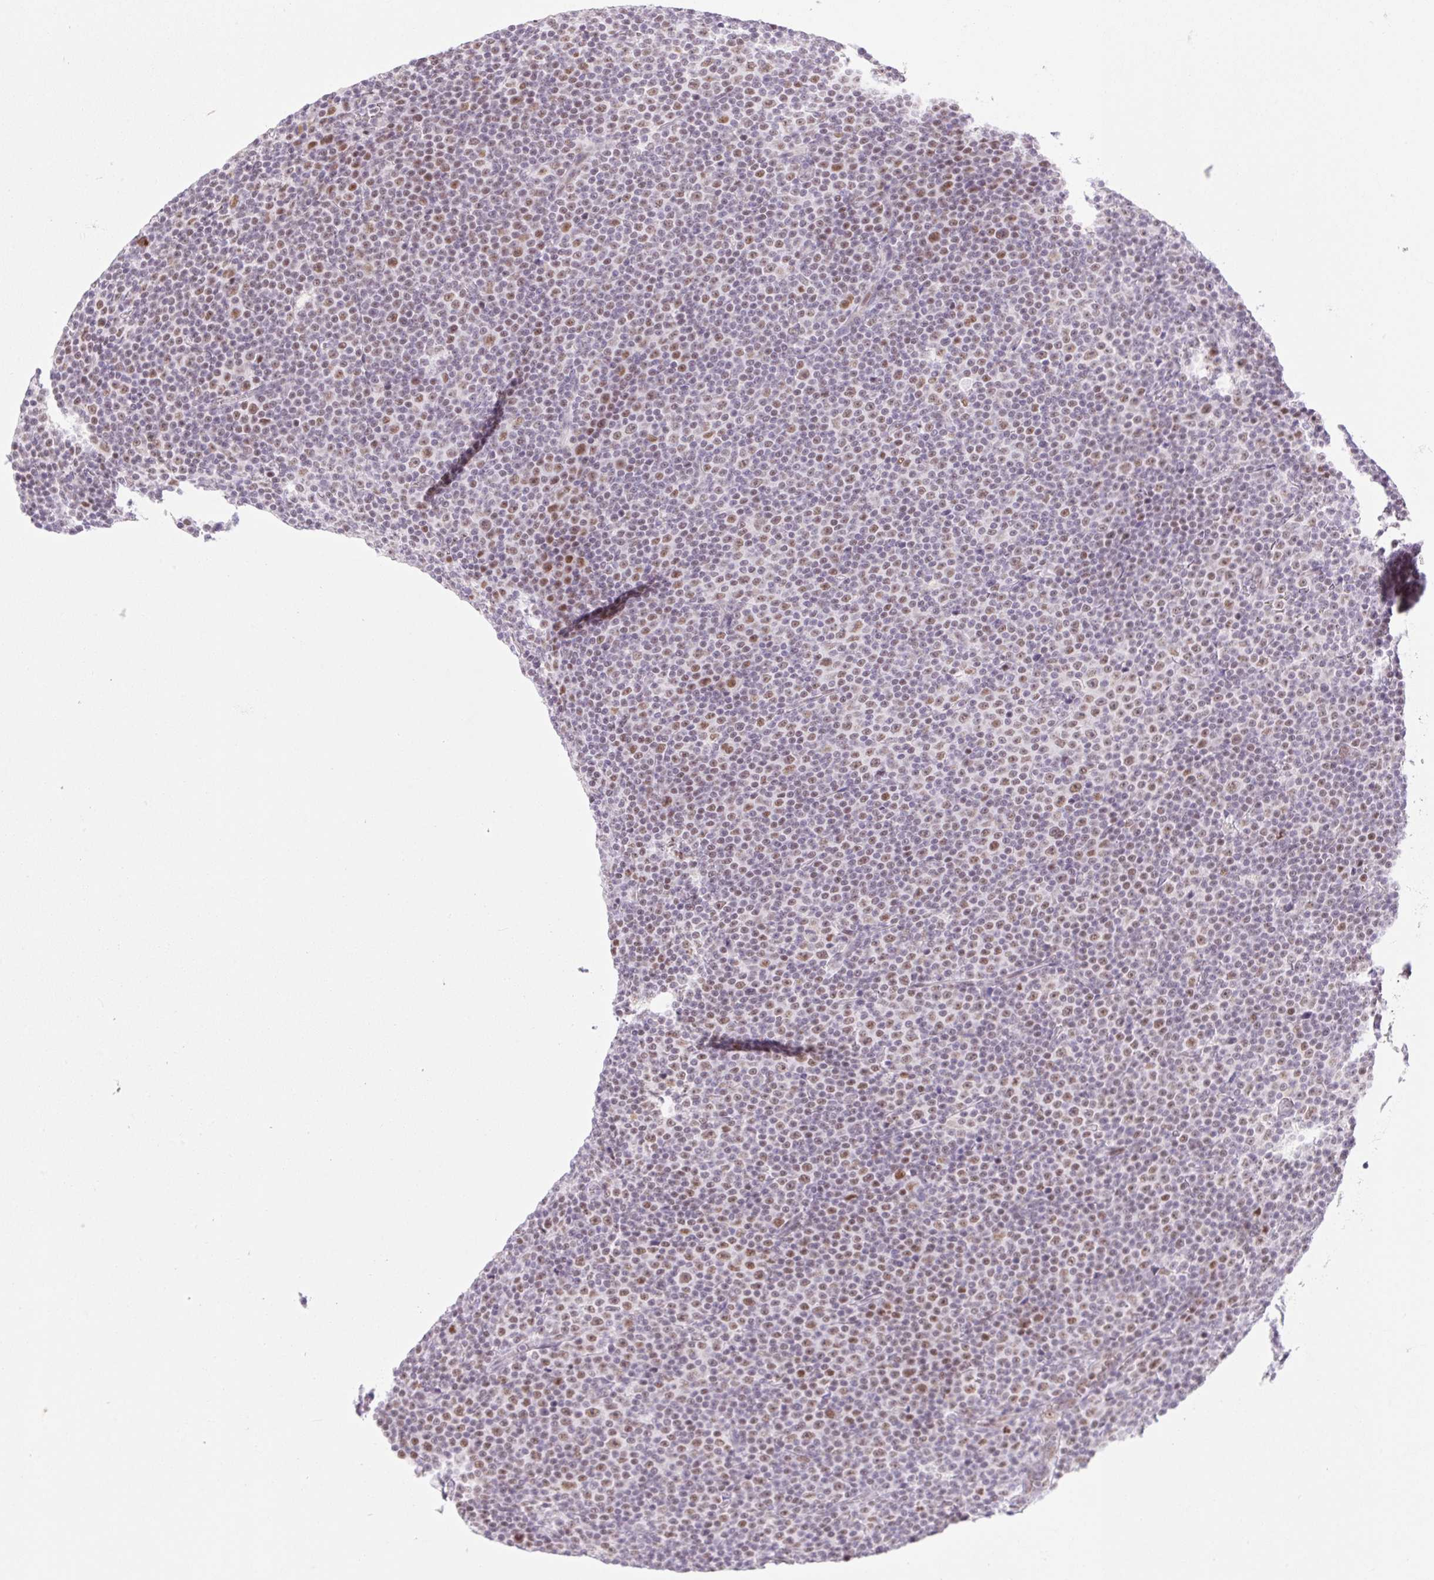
{"staining": {"intensity": "moderate", "quantity": "25%-75%", "location": "nuclear"}, "tissue": "lymphoma", "cell_type": "Tumor cells", "image_type": "cancer", "snomed": [{"axis": "morphology", "description": "Malignant lymphoma, non-Hodgkin's type, Low grade"}, {"axis": "topography", "description": "Lymph node"}], "caption": "A photomicrograph showing moderate nuclear expression in approximately 25%-75% of tumor cells in lymphoma, as visualized by brown immunohistochemical staining.", "gene": "H2BW1", "patient": {"sex": "female", "age": 67}}